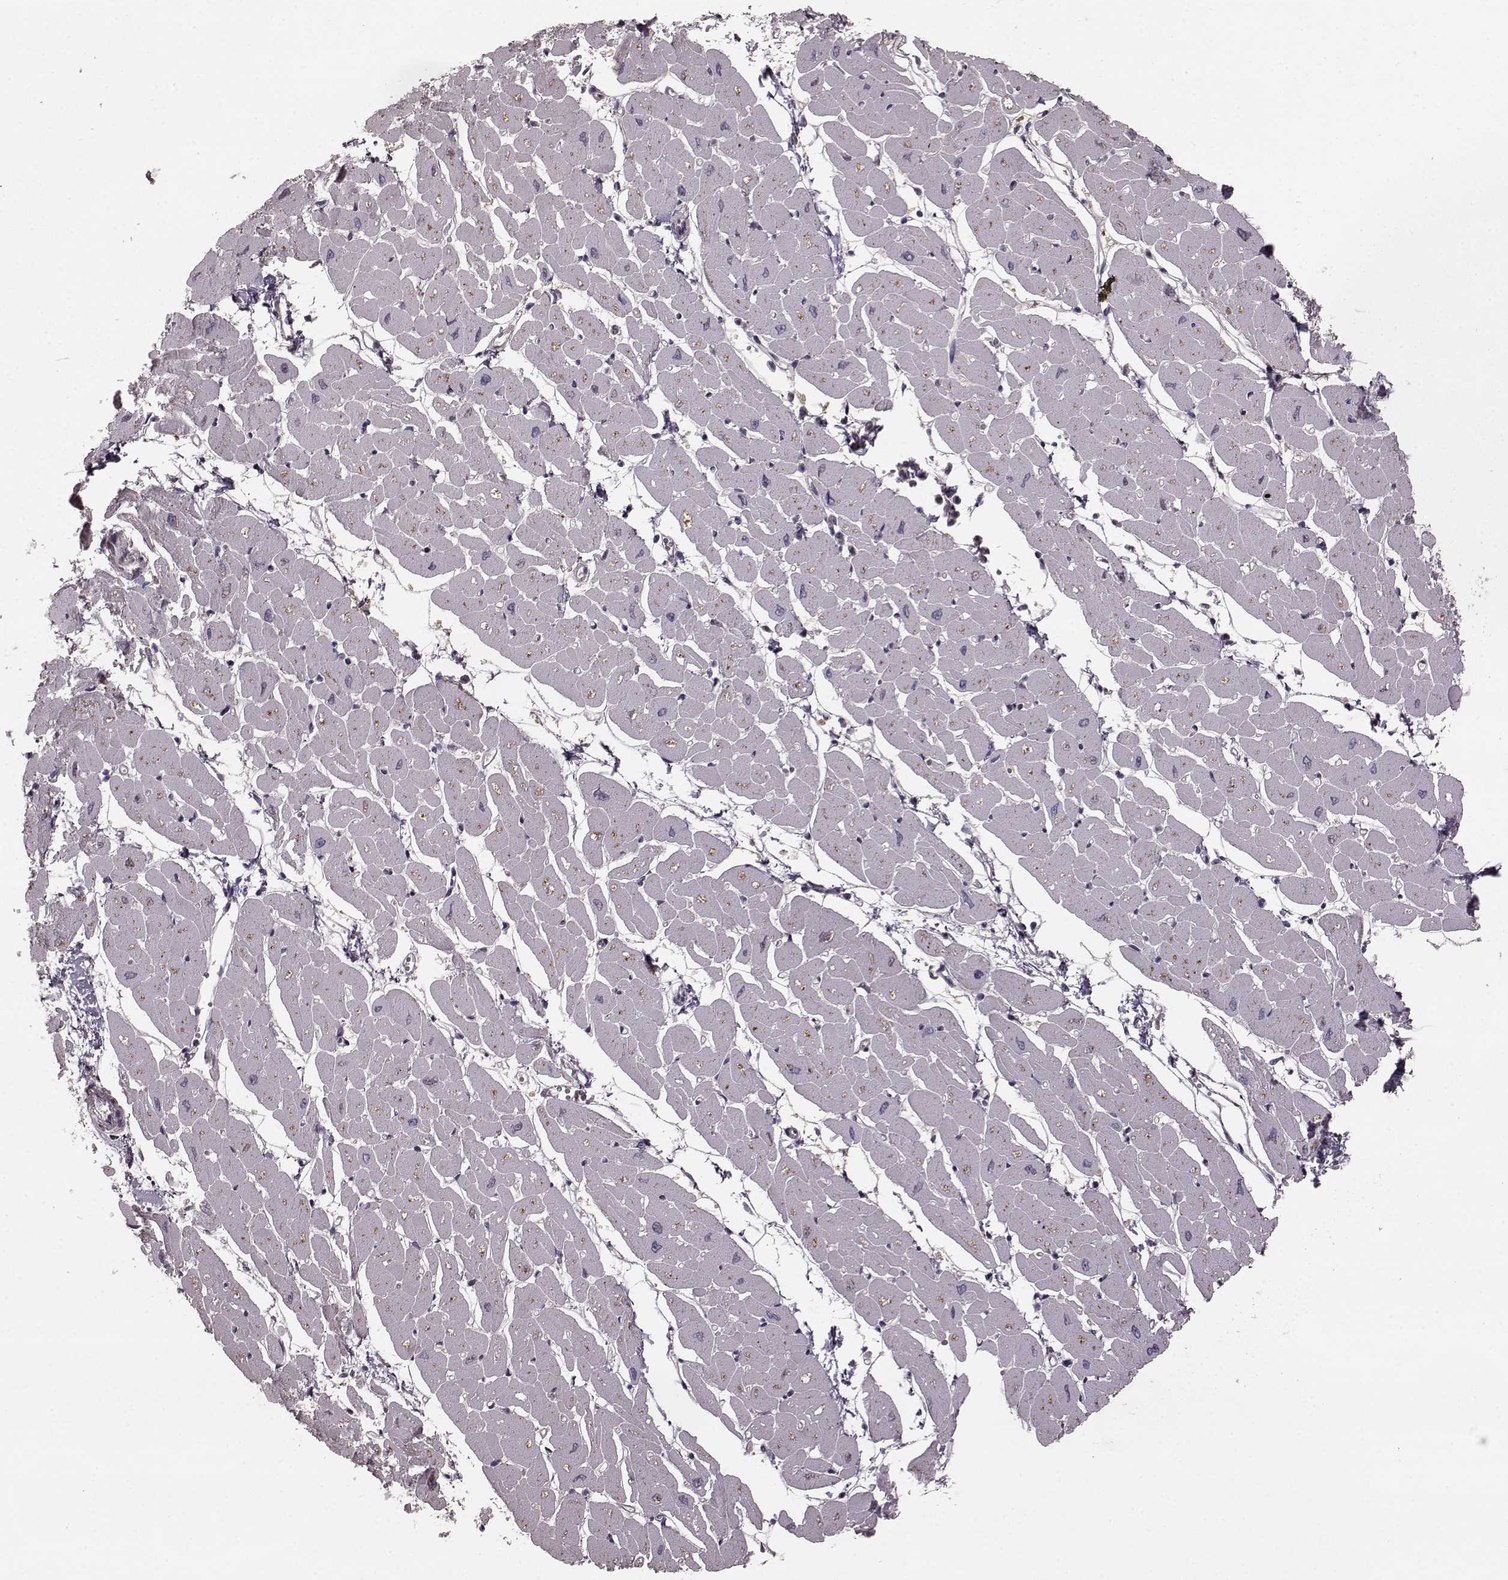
{"staining": {"intensity": "weak", "quantity": "<25%", "location": "cytoplasmic/membranous"}, "tissue": "heart muscle", "cell_type": "Cardiomyocytes", "image_type": "normal", "snomed": [{"axis": "morphology", "description": "Normal tissue, NOS"}, {"axis": "topography", "description": "Heart"}], "caption": "Photomicrograph shows no significant protein positivity in cardiomyocytes of unremarkable heart muscle.", "gene": "GSS", "patient": {"sex": "male", "age": 57}}